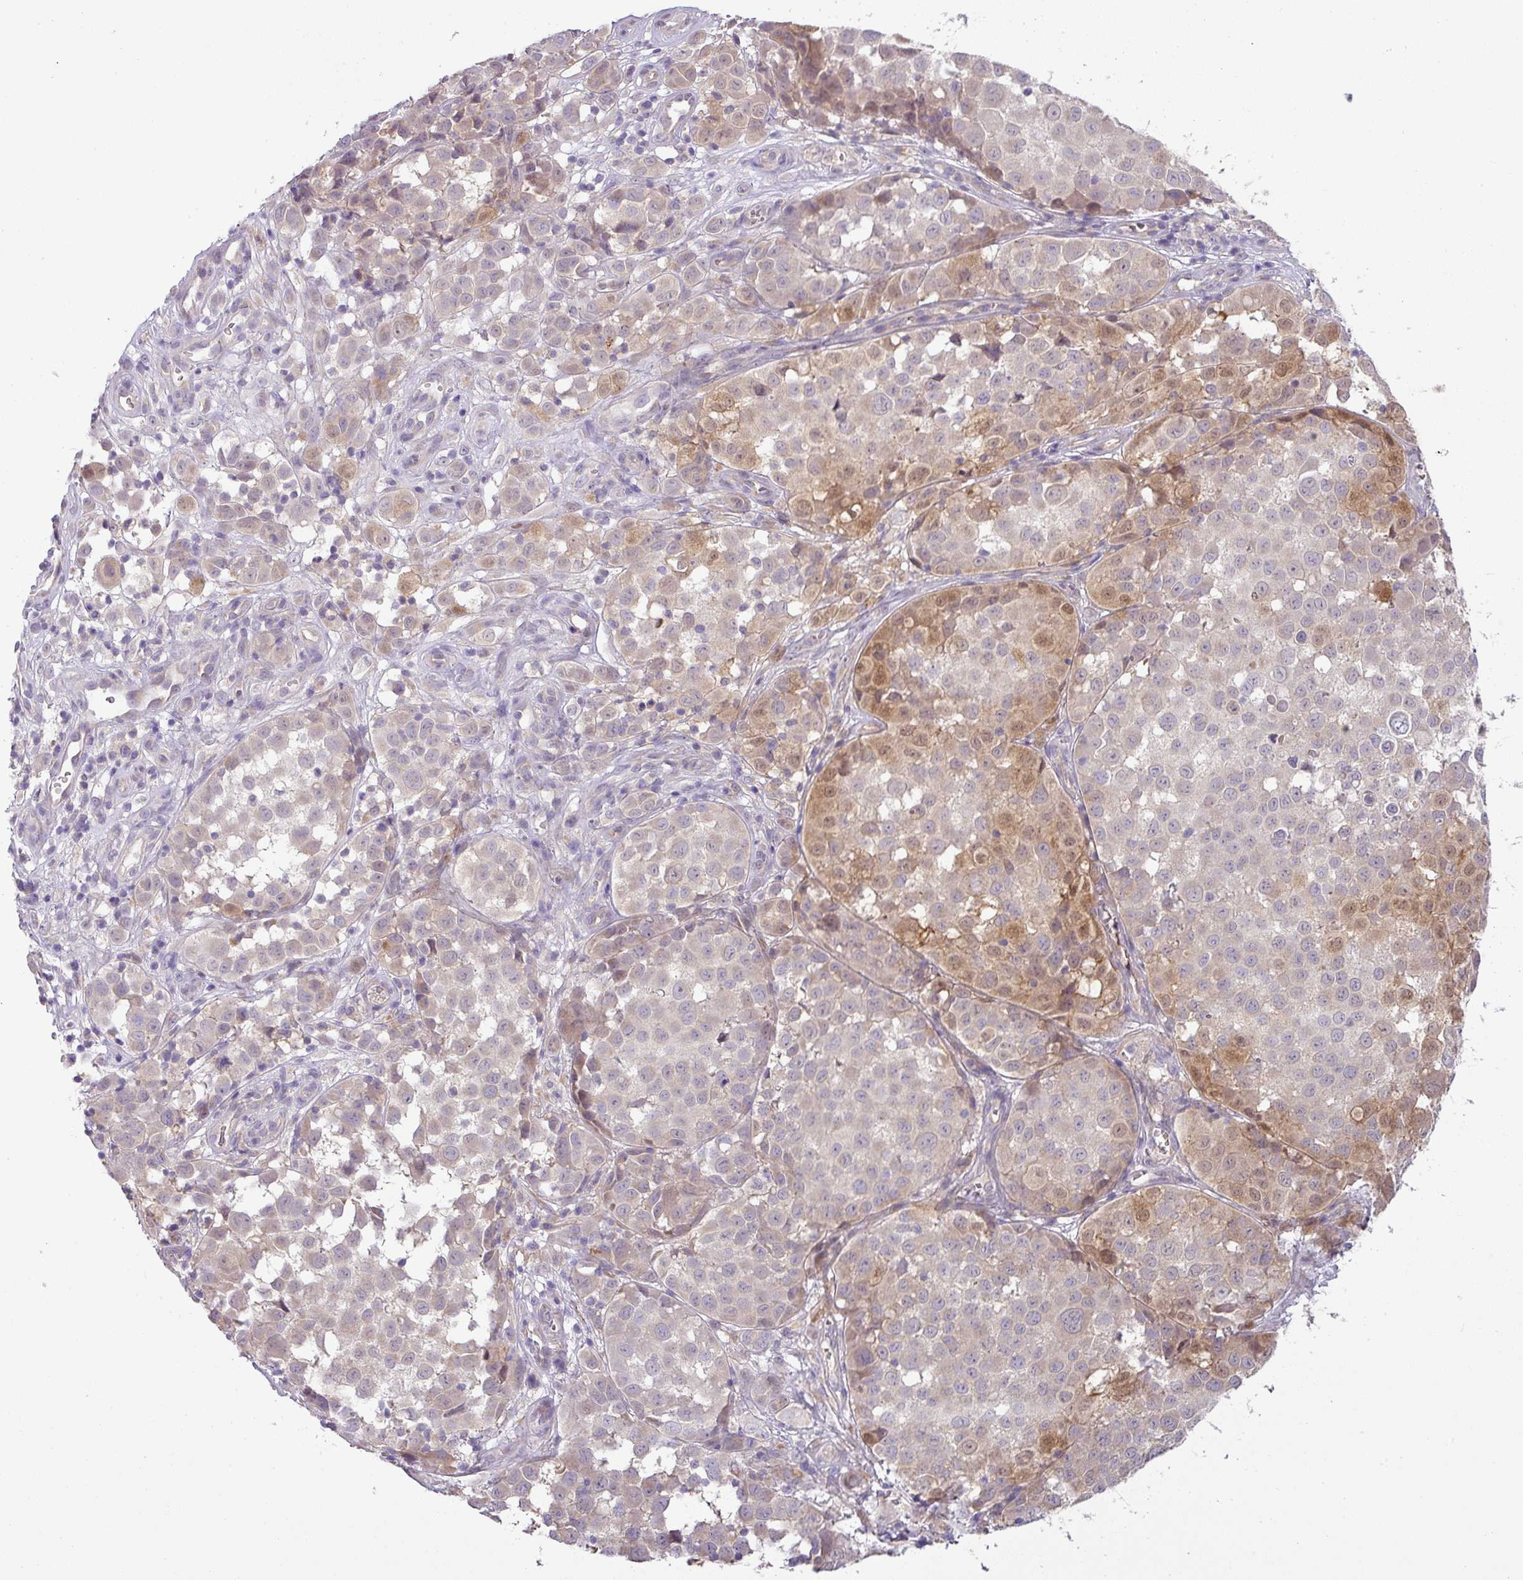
{"staining": {"intensity": "weak", "quantity": "<25%", "location": "cytoplasmic/membranous,nuclear"}, "tissue": "melanoma", "cell_type": "Tumor cells", "image_type": "cancer", "snomed": [{"axis": "morphology", "description": "Malignant melanoma, NOS"}, {"axis": "topography", "description": "Skin"}], "caption": "High power microscopy photomicrograph of an IHC histopathology image of malignant melanoma, revealing no significant expression in tumor cells.", "gene": "GALNT12", "patient": {"sex": "male", "age": 64}}